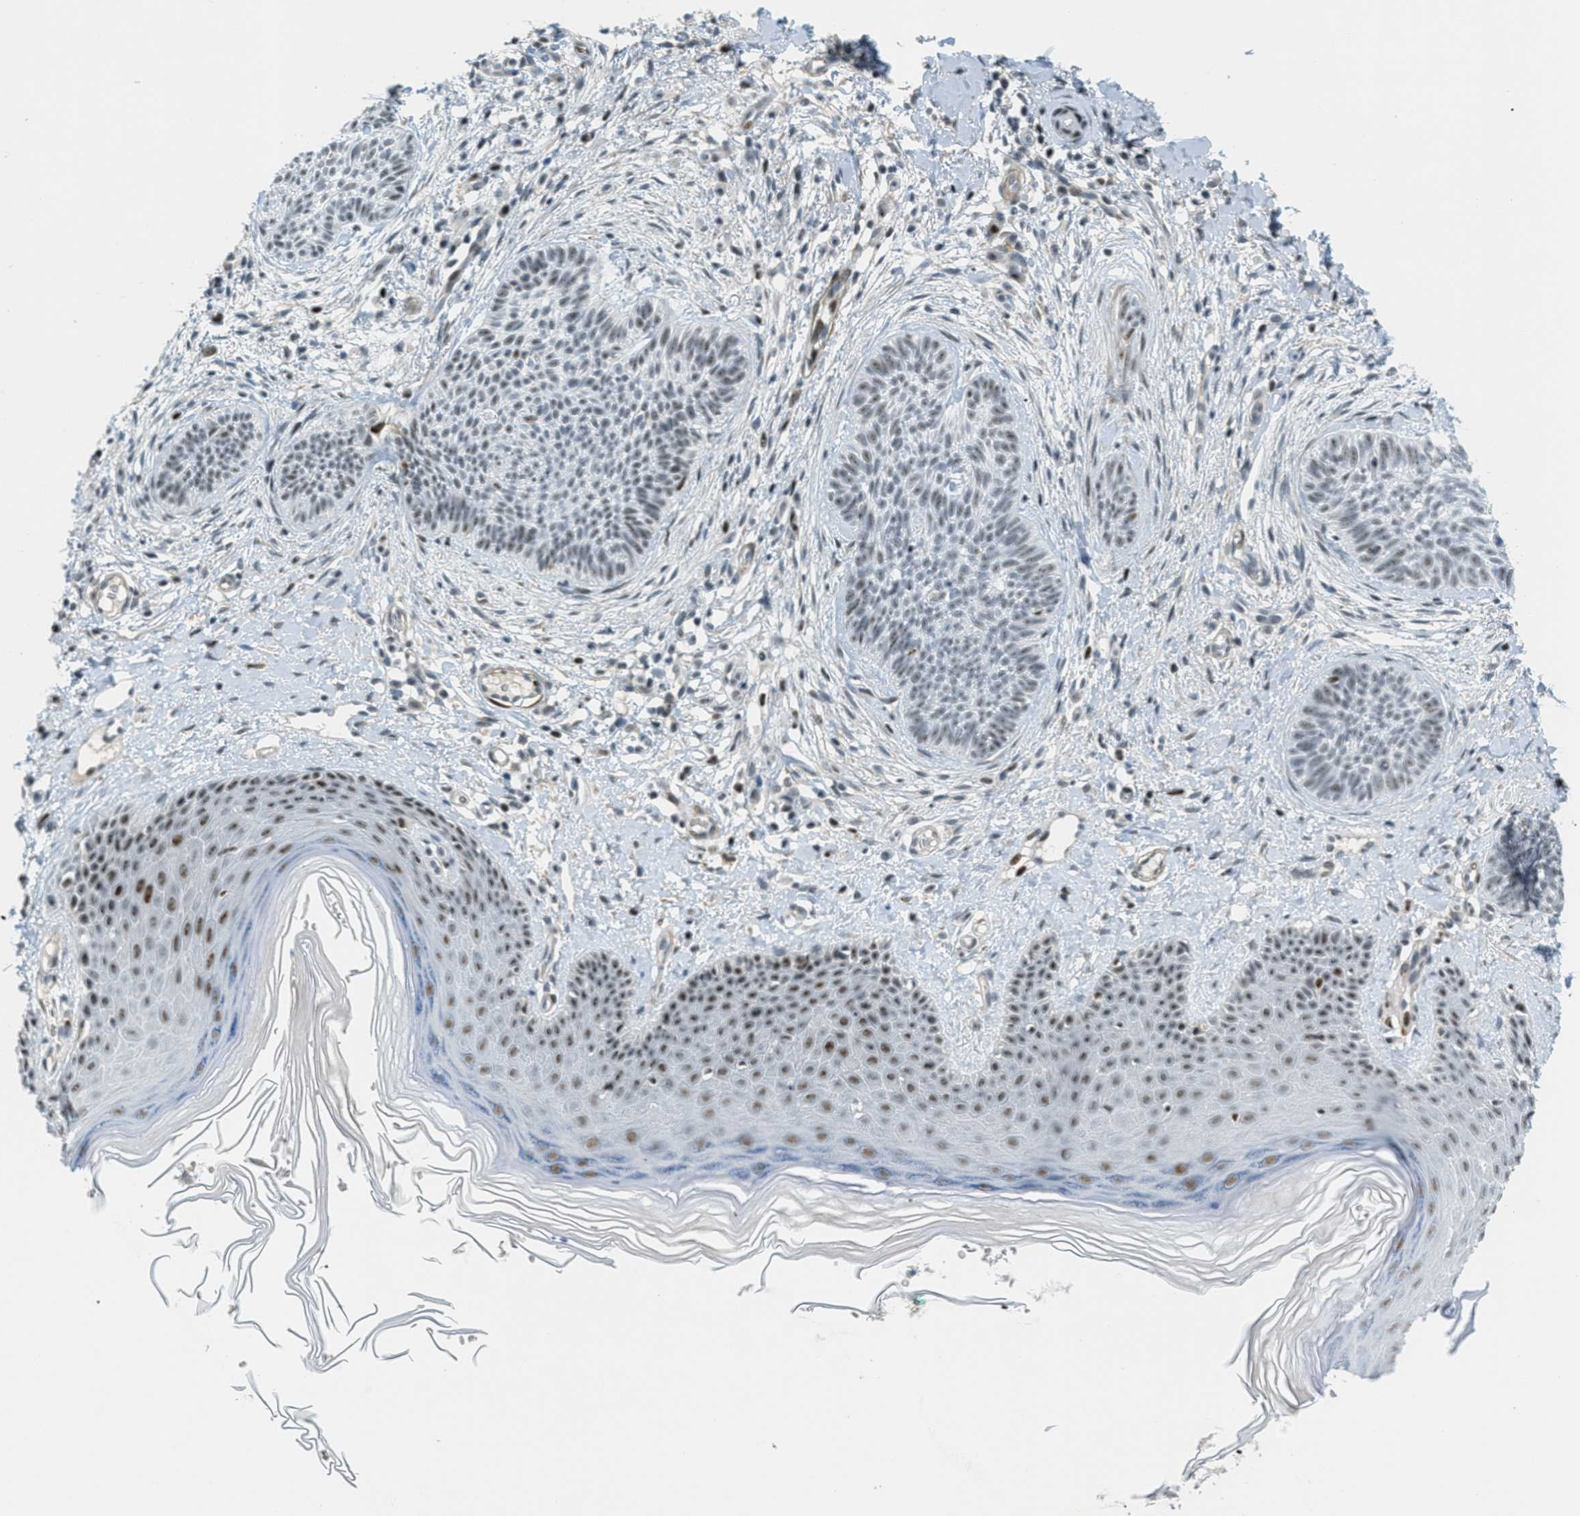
{"staining": {"intensity": "weak", "quantity": "<25%", "location": "nuclear"}, "tissue": "skin cancer", "cell_type": "Tumor cells", "image_type": "cancer", "snomed": [{"axis": "morphology", "description": "Basal cell carcinoma"}, {"axis": "topography", "description": "Skin"}], "caption": "Immunohistochemical staining of human skin cancer (basal cell carcinoma) displays no significant staining in tumor cells.", "gene": "ZDHHC23", "patient": {"sex": "female", "age": 59}}